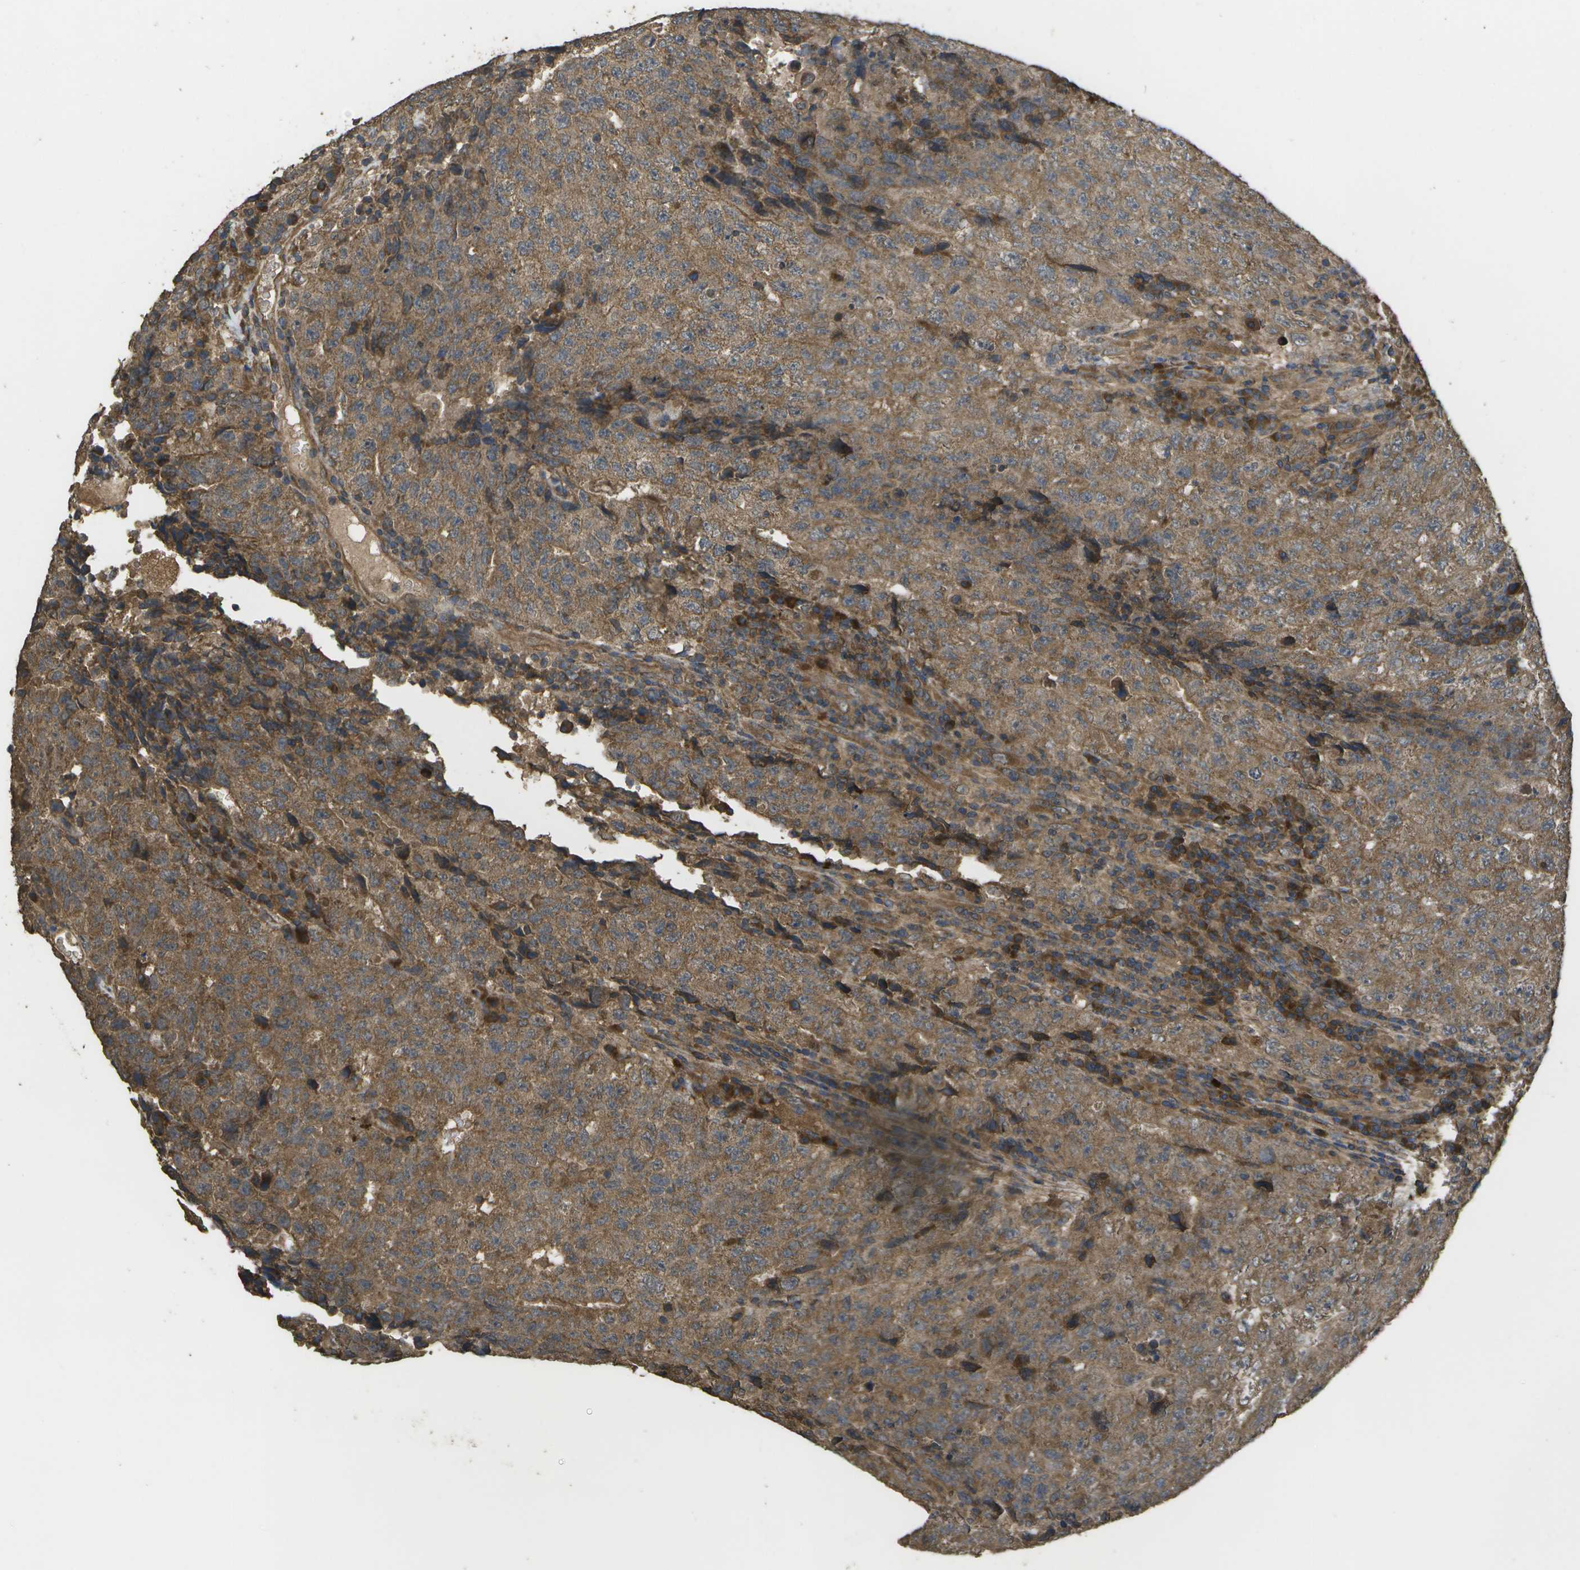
{"staining": {"intensity": "moderate", "quantity": ">75%", "location": "cytoplasmic/membranous"}, "tissue": "testis cancer", "cell_type": "Tumor cells", "image_type": "cancer", "snomed": [{"axis": "morphology", "description": "Necrosis, NOS"}, {"axis": "morphology", "description": "Carcinoma, Embryonal, NOS"}, {"axis": "topography", "description": "Testis"}], "caption": "Immunohistochemical staining of testis cancer reveals moderate cytoplasmic/membranous protein positivity in approximately >75% of tumor cells. (DAB = brown stain, brightfield microscopy at high magnification).", "gene": "SACS", "patient": {"sex": "male", "age": 19}}